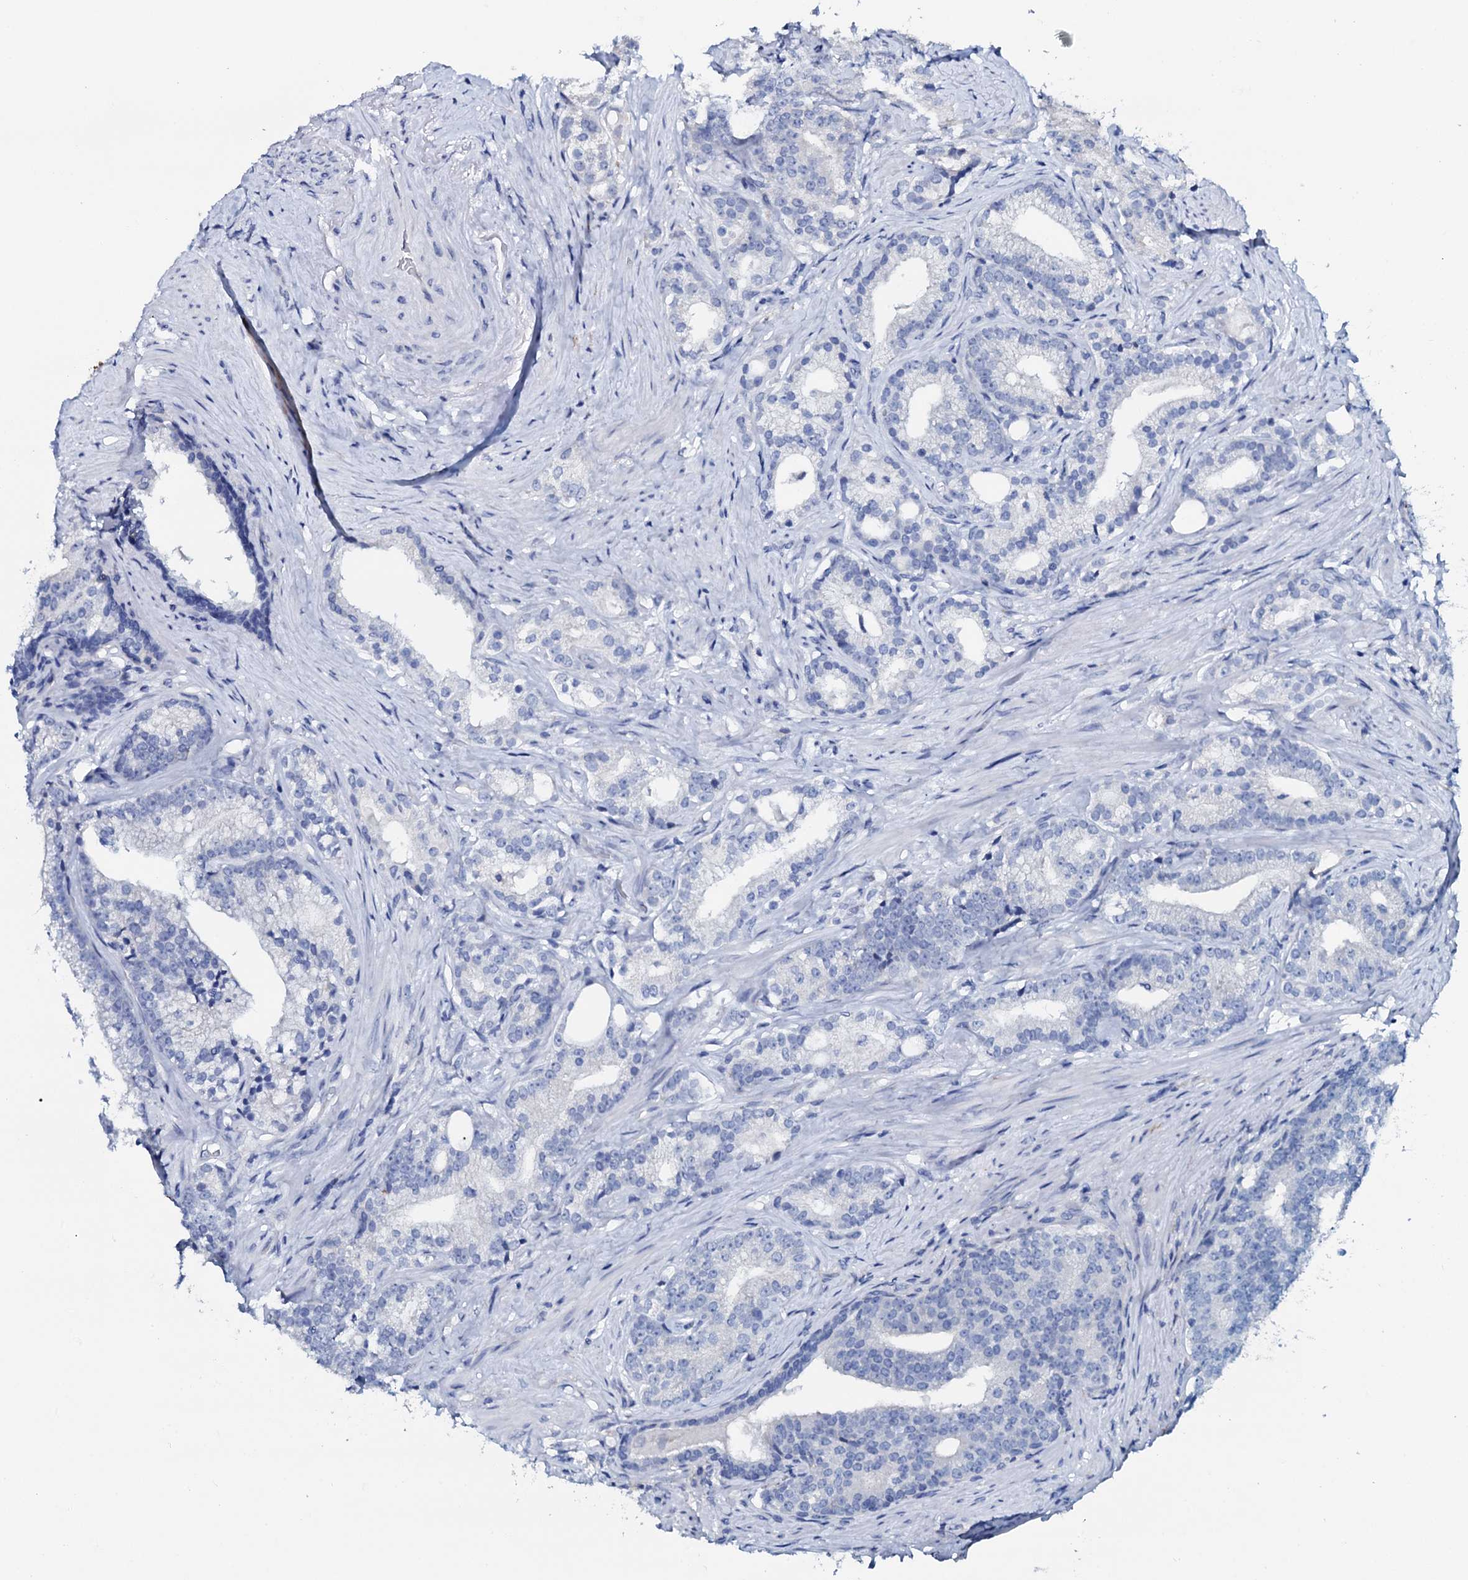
{"staining": {"intensity": "negative", "quantity": "none", "location": "none"}, "tissue": "prostate cancer", "cell_type": "Tumor cells", "image_type": "cancer", "snomed": [{"axis": "morphology", "description": "Adenocarcinoma, Low grade"}, {"axis": "topography", "description": "Prostate"}], "caption": "DAB (3,3'-diaminobenzidine) immunohistochemical staining of prostate cancer (adenocarcinoma (low-grade)) reveals no significant positivity in tumor cells.", "gene": "AMER2", "patient": {"sex": "male", "age": 71}}